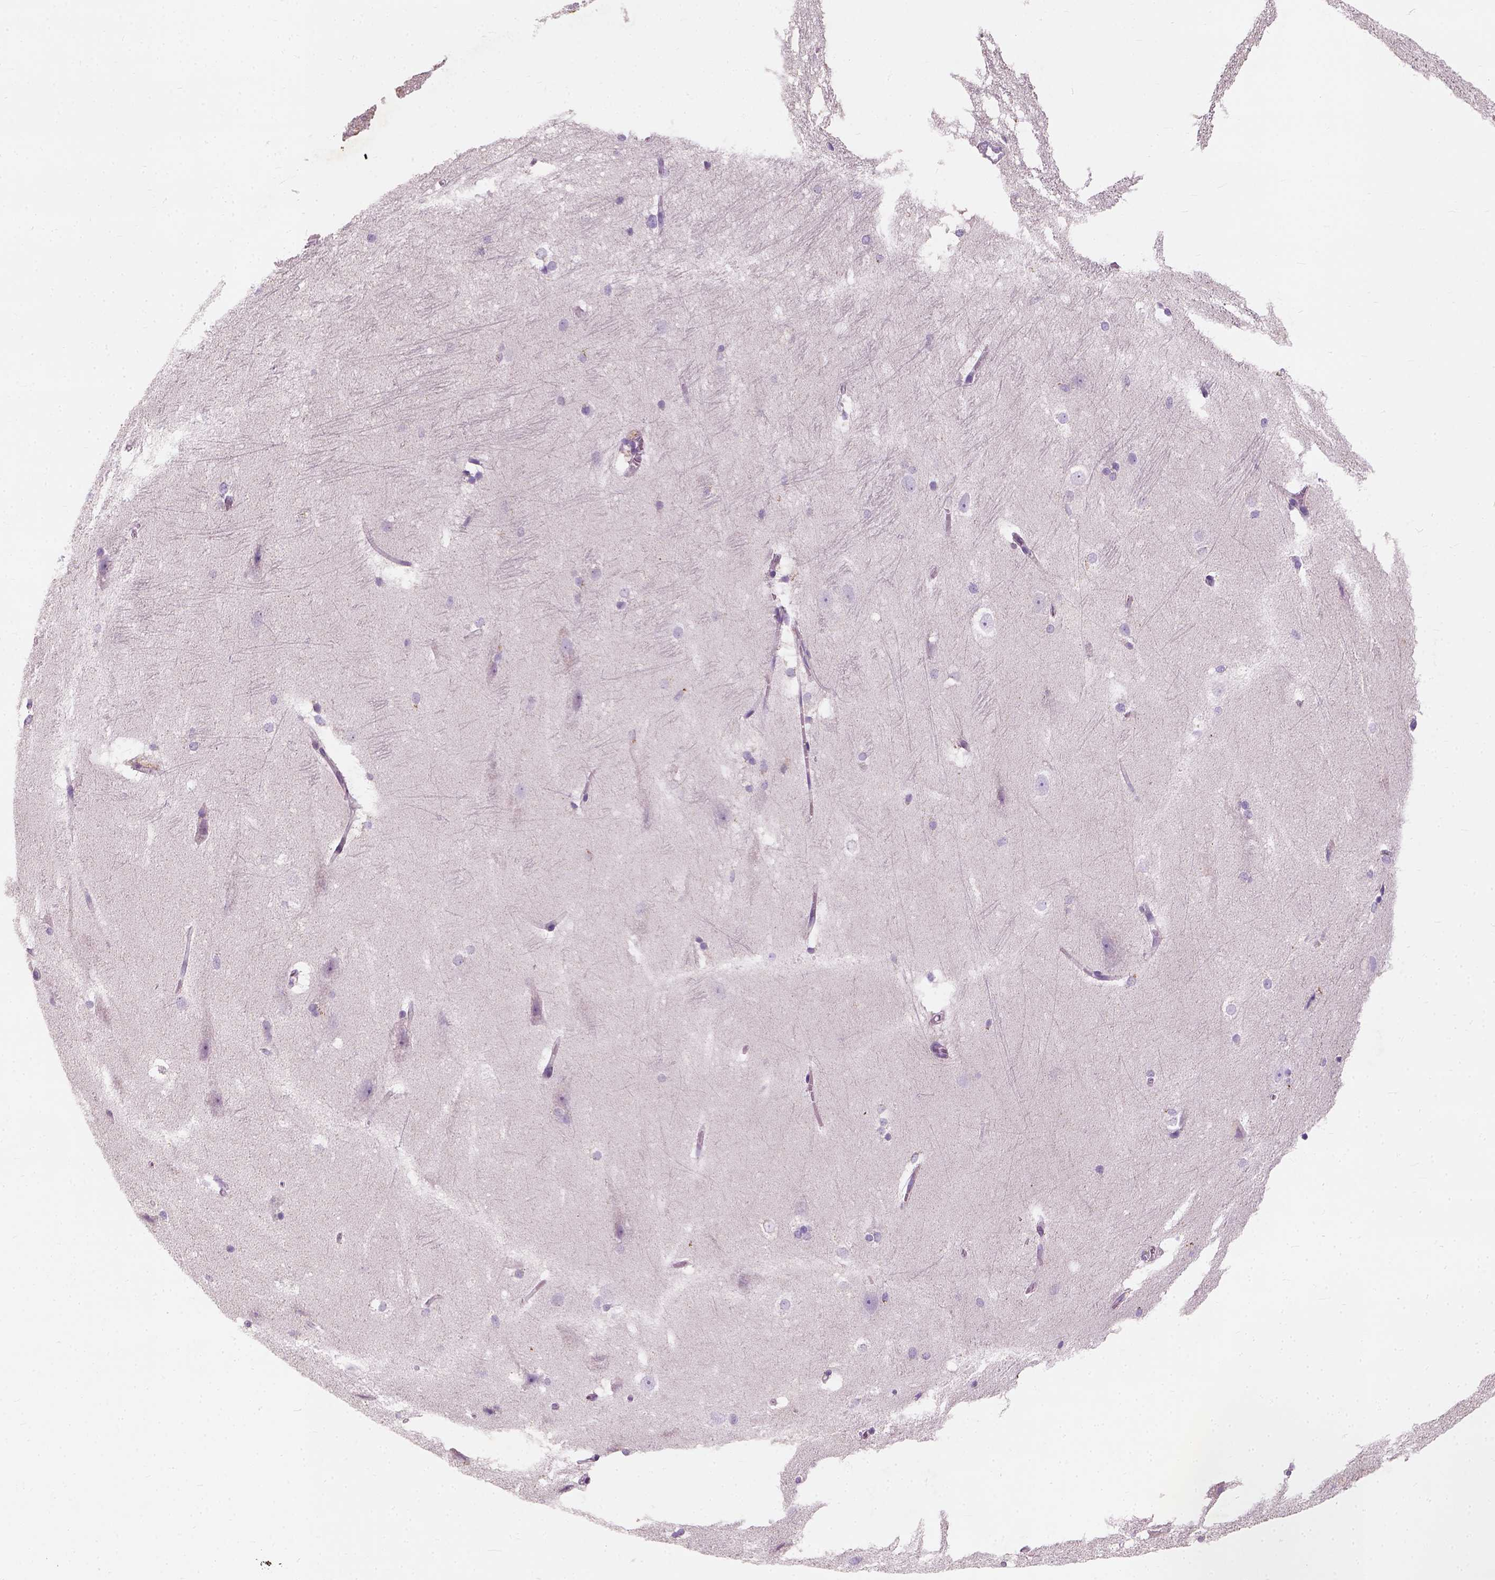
{"staining": {"intensity": "negative", "quantity": "none", "location": "none"}, "tissue": "hippocampus", "cell_type": "Glial cells", "image_type": "normal", "snomed": [{"axis": "morphology", "description": "Normal tissue, NOS"}, {"axis": "topography", "description": "Cerebral cortex"}, {"axis": "topography", "description": "Hippocampus"}], "caption": "This is an immunohistochemistry image of normal human hippocampus. There is no expression in glial cells.", "gene": "CHODL", "patient": {"sex": "female", "age": 19}}